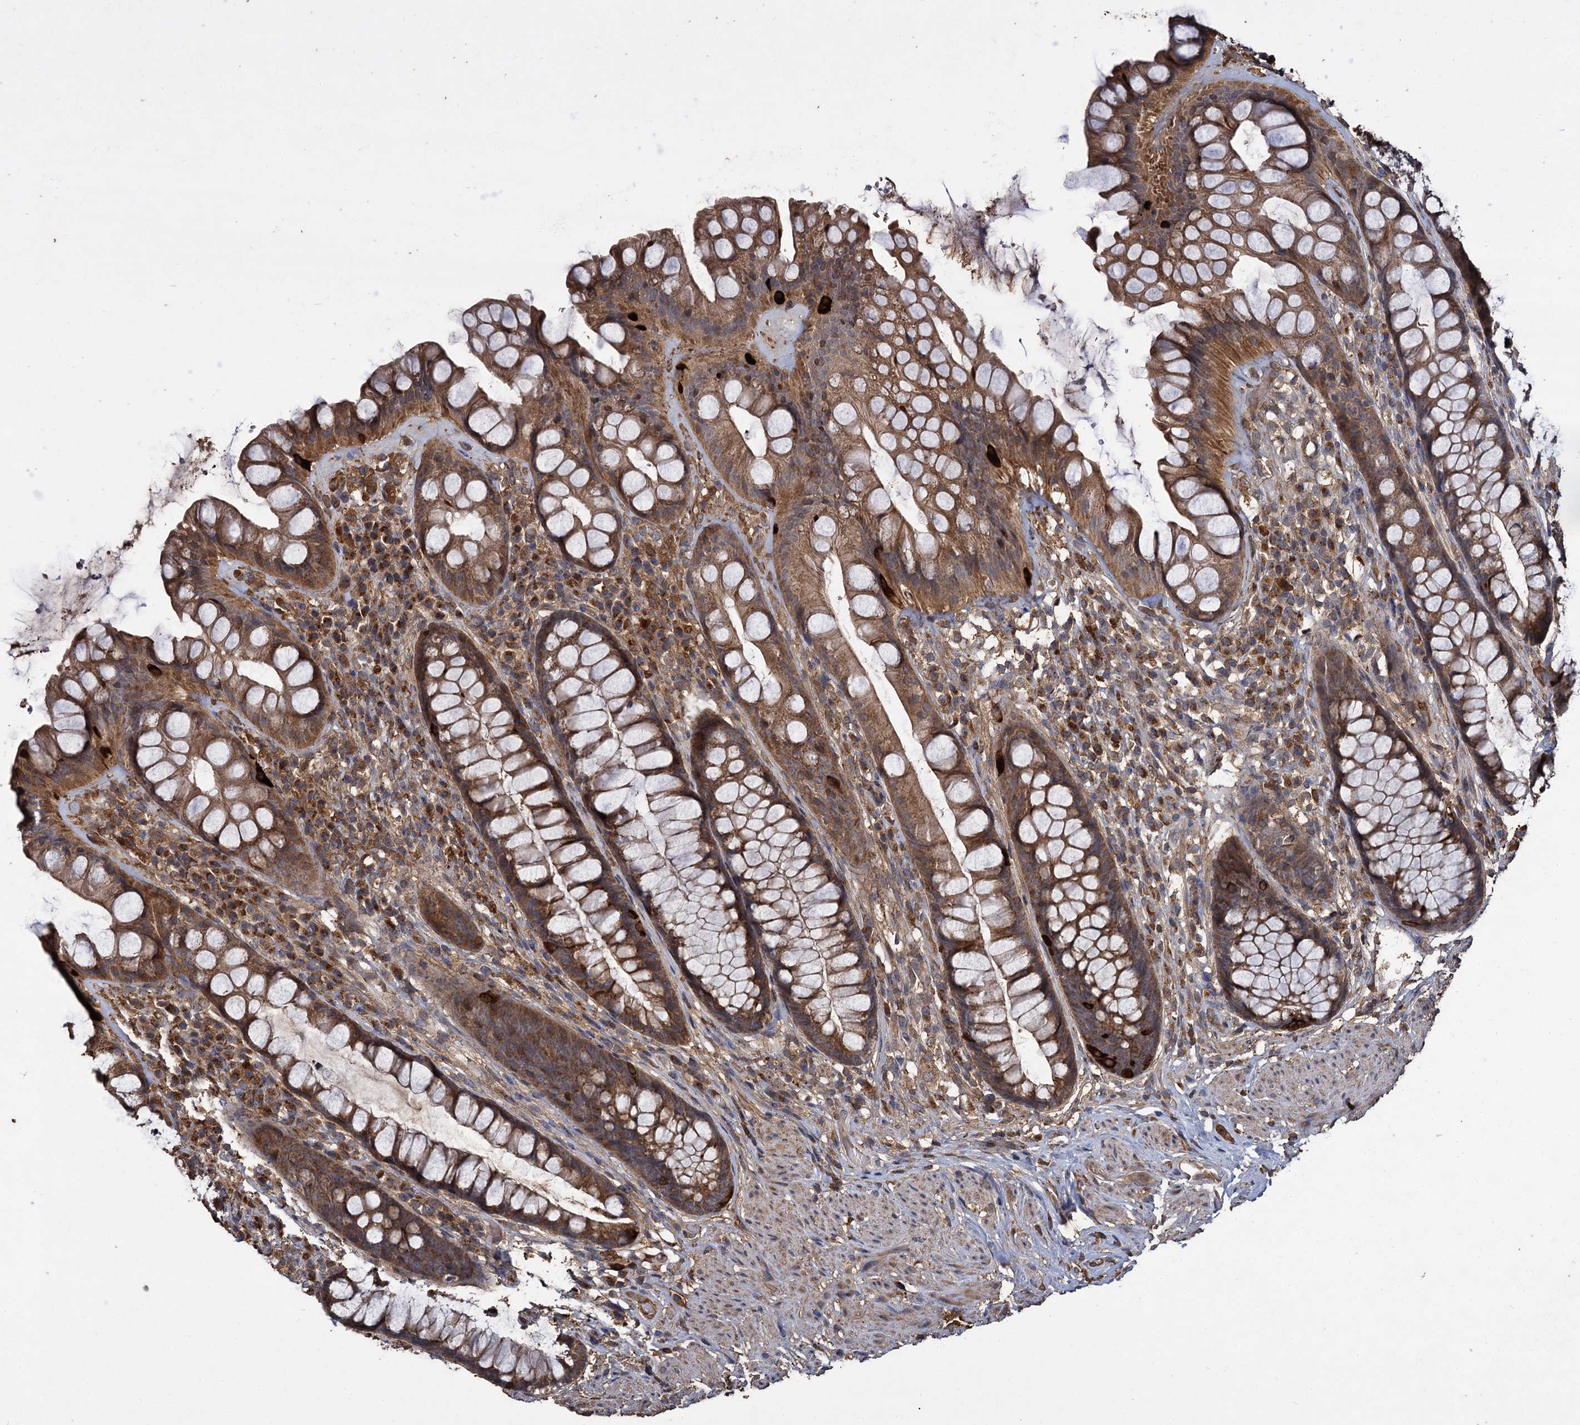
{"staining": {"intensity": "moderate", "quantity": ">75%", "location": "cytoplasmic/membranous"}, "tissue": "rectum", "cell_type": "Glandular cells", "image_type": "normal", "snomed": [{"axis": "morphology", "description": "Normal tissue, NOS"}, {"axis": "topography", "description": "Rectum"}], "caption": "IHC of unremarkable human rectum reveals medium levels of moderate cytoplasmic/membranous staining in approximately >75% of glandular cells.", "gene": "GCLC", "patient": {"sex": "male", "age": 74}}